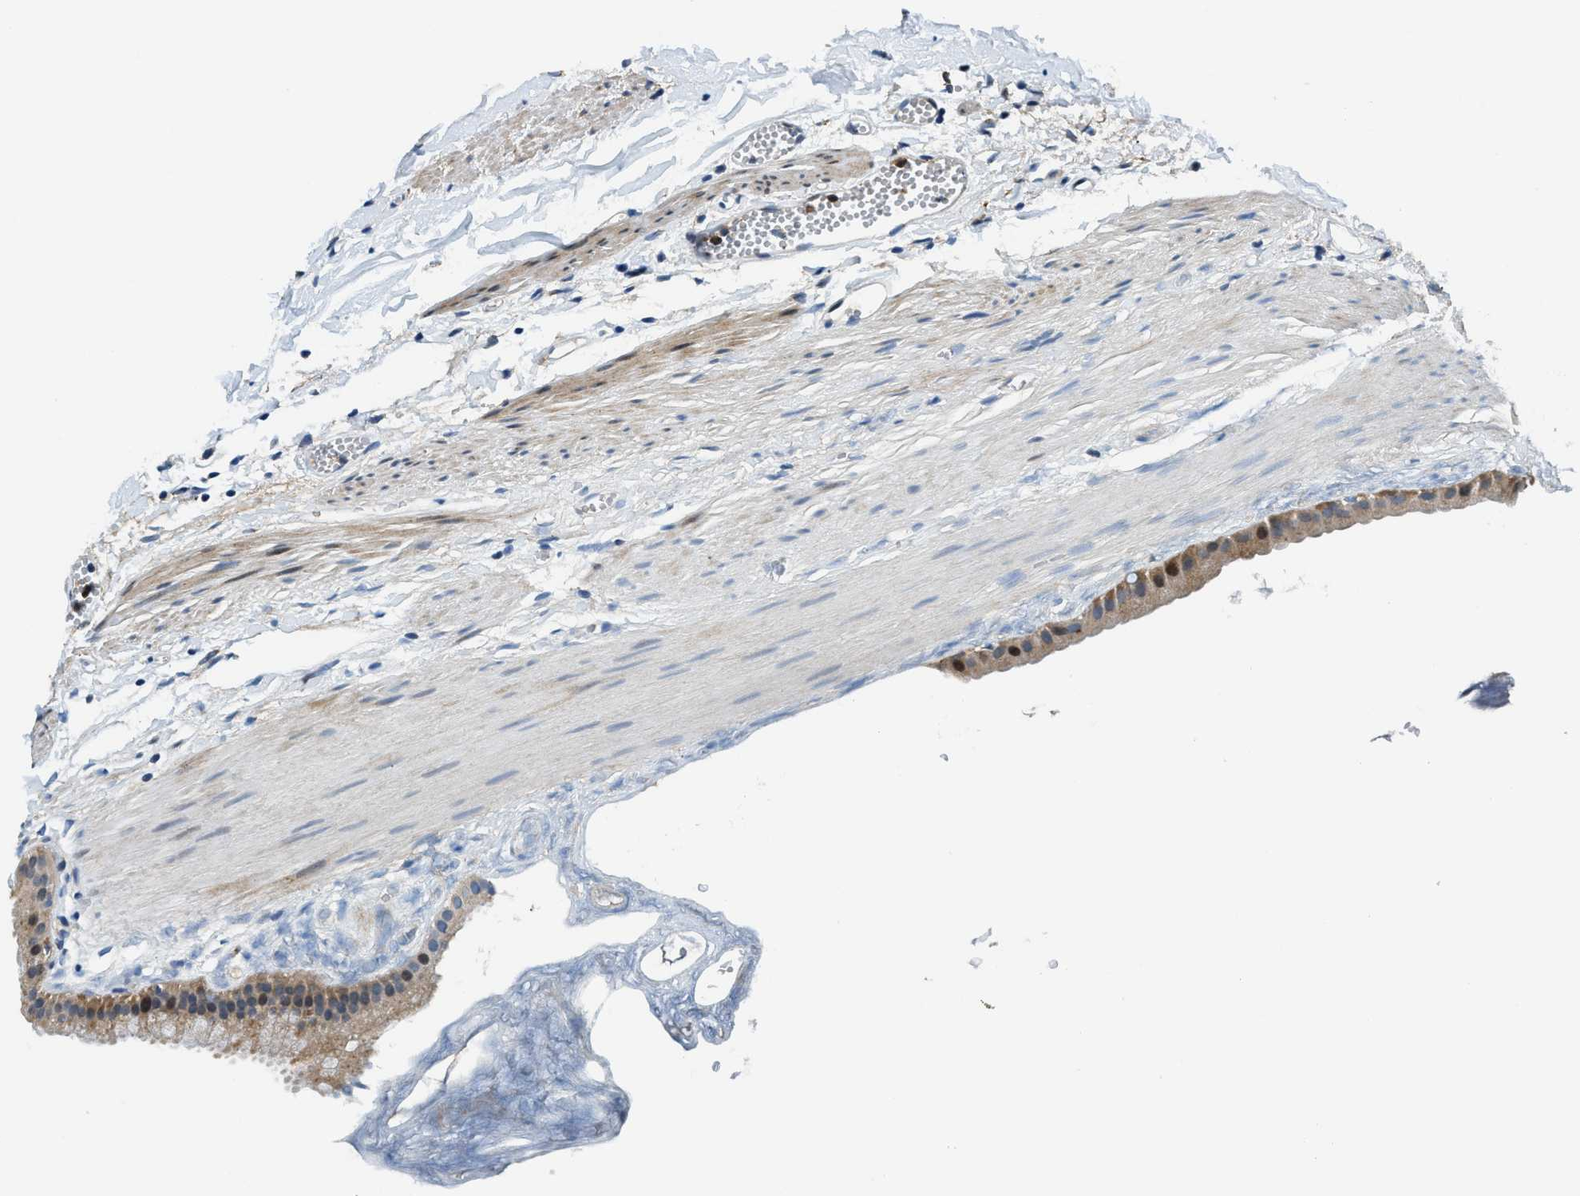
{"staining": {"intensity": "moderate", "quantity": ">75%", "location": "cytoplasmic/membranous,nuclear"}, "tissue": "gallbladder", "cell_type": "Glandular cells", "image_type": "normal", "snomed": [{"axis": "morphology", "description": "Normal tissue, NOS"}, {"axis": "topography", "description": "Gallbladder"}], "caption": "Gallbladder stained with immunohistochemistry (IHC) shows moderate cytoplasmic/membranous,nuclear staining in approximately >75% of glandular cells. (DAB = brown stain, brightfield microscopy at high magnification).", "gene": "FUT8", "patient": {"sex": "female", "age": 64}}